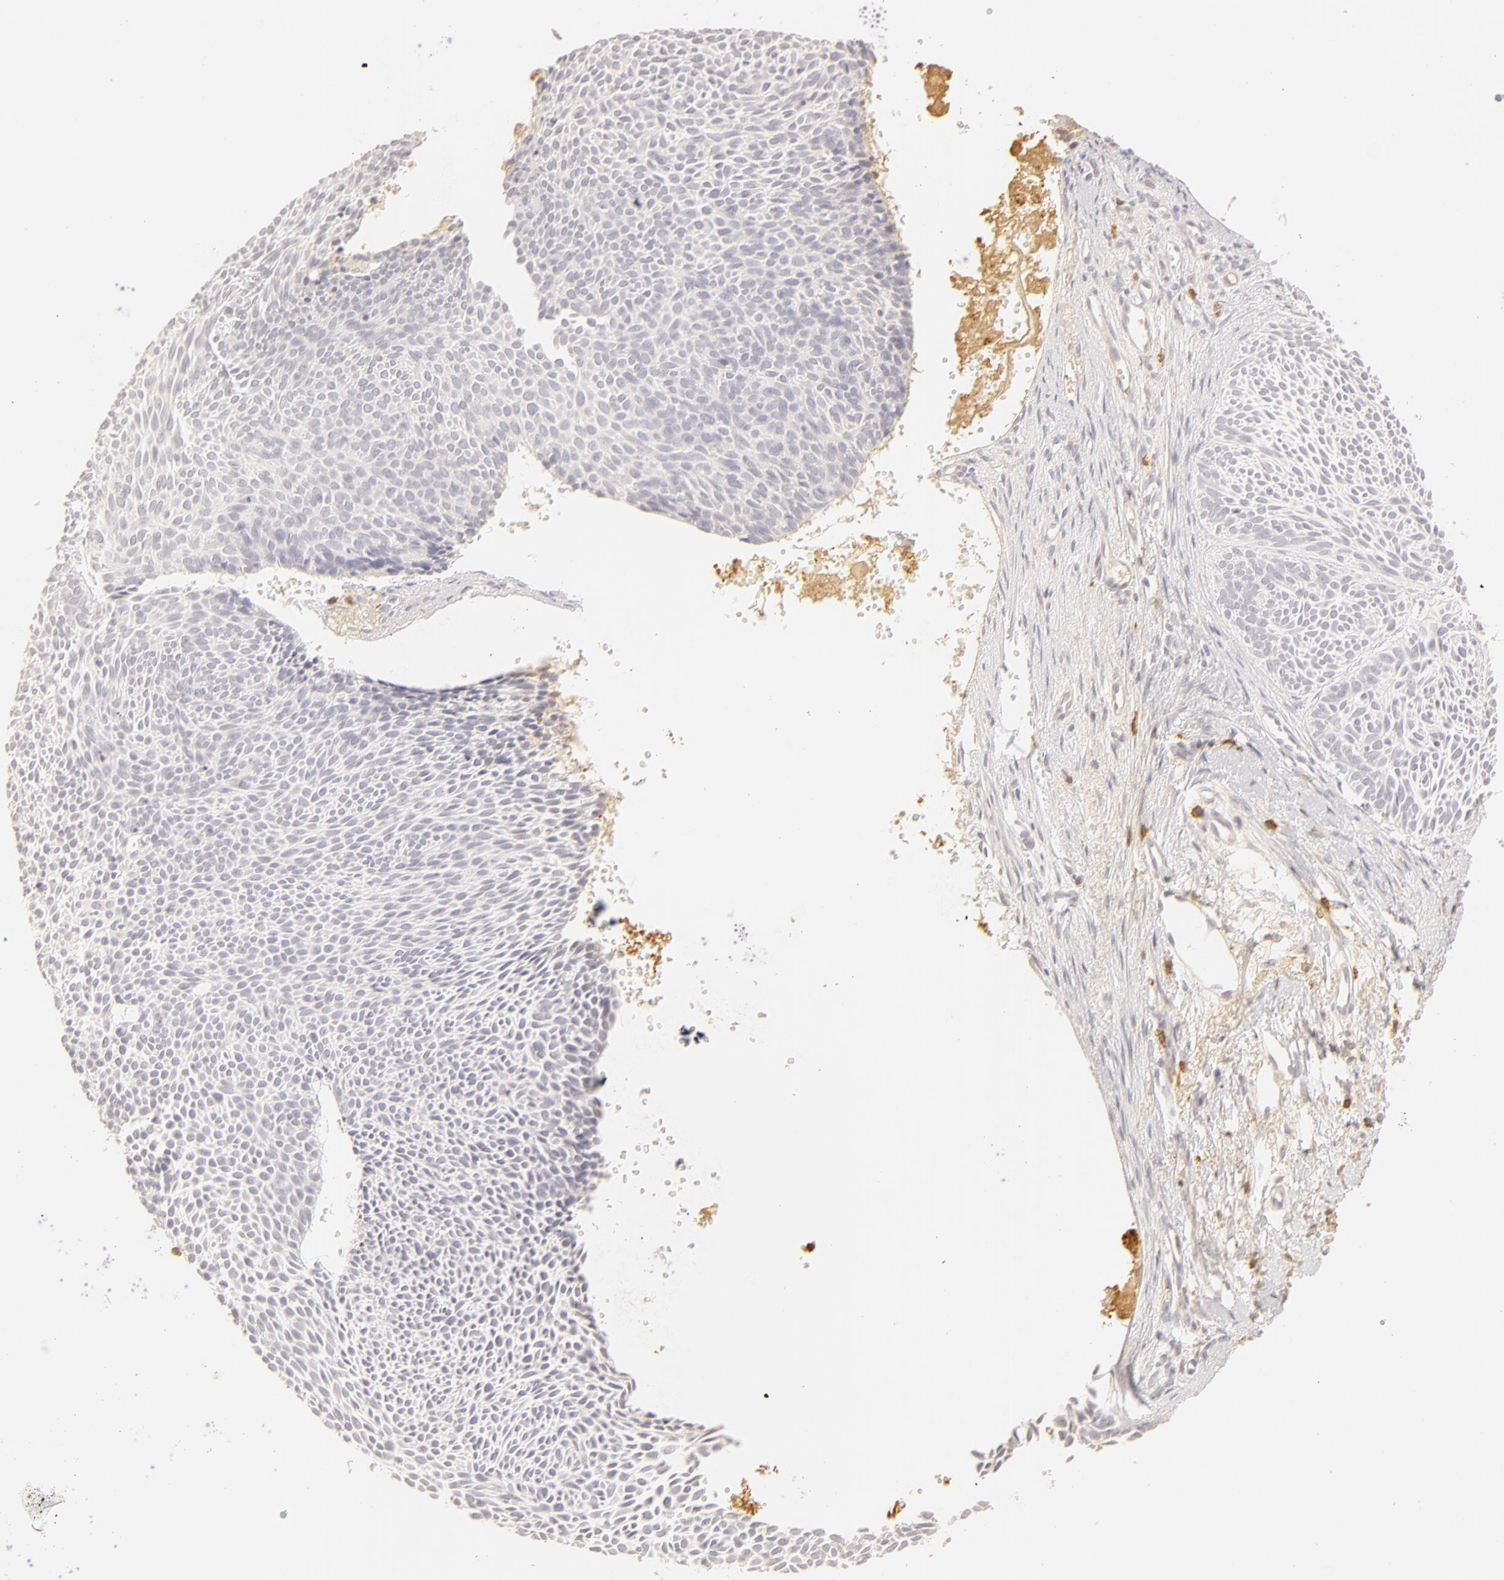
{"staining": {"intensity": "negative", "quantity": "none", "location": "none"}, "tissue": "skin cancer", "cell_type": "Tumor cells", "image_type": "cancer", "snomed": [{"axis": "morphology", "description": "Basal cell carcinoma"}, {"axis": "topography", "description": "Skin"}], "caption": "The micrograph shows no significant staining in tumor cells of basal cell carcinoma (skin).", "gene": "C1R", "patient": {"sex": "male", "age": 84}}